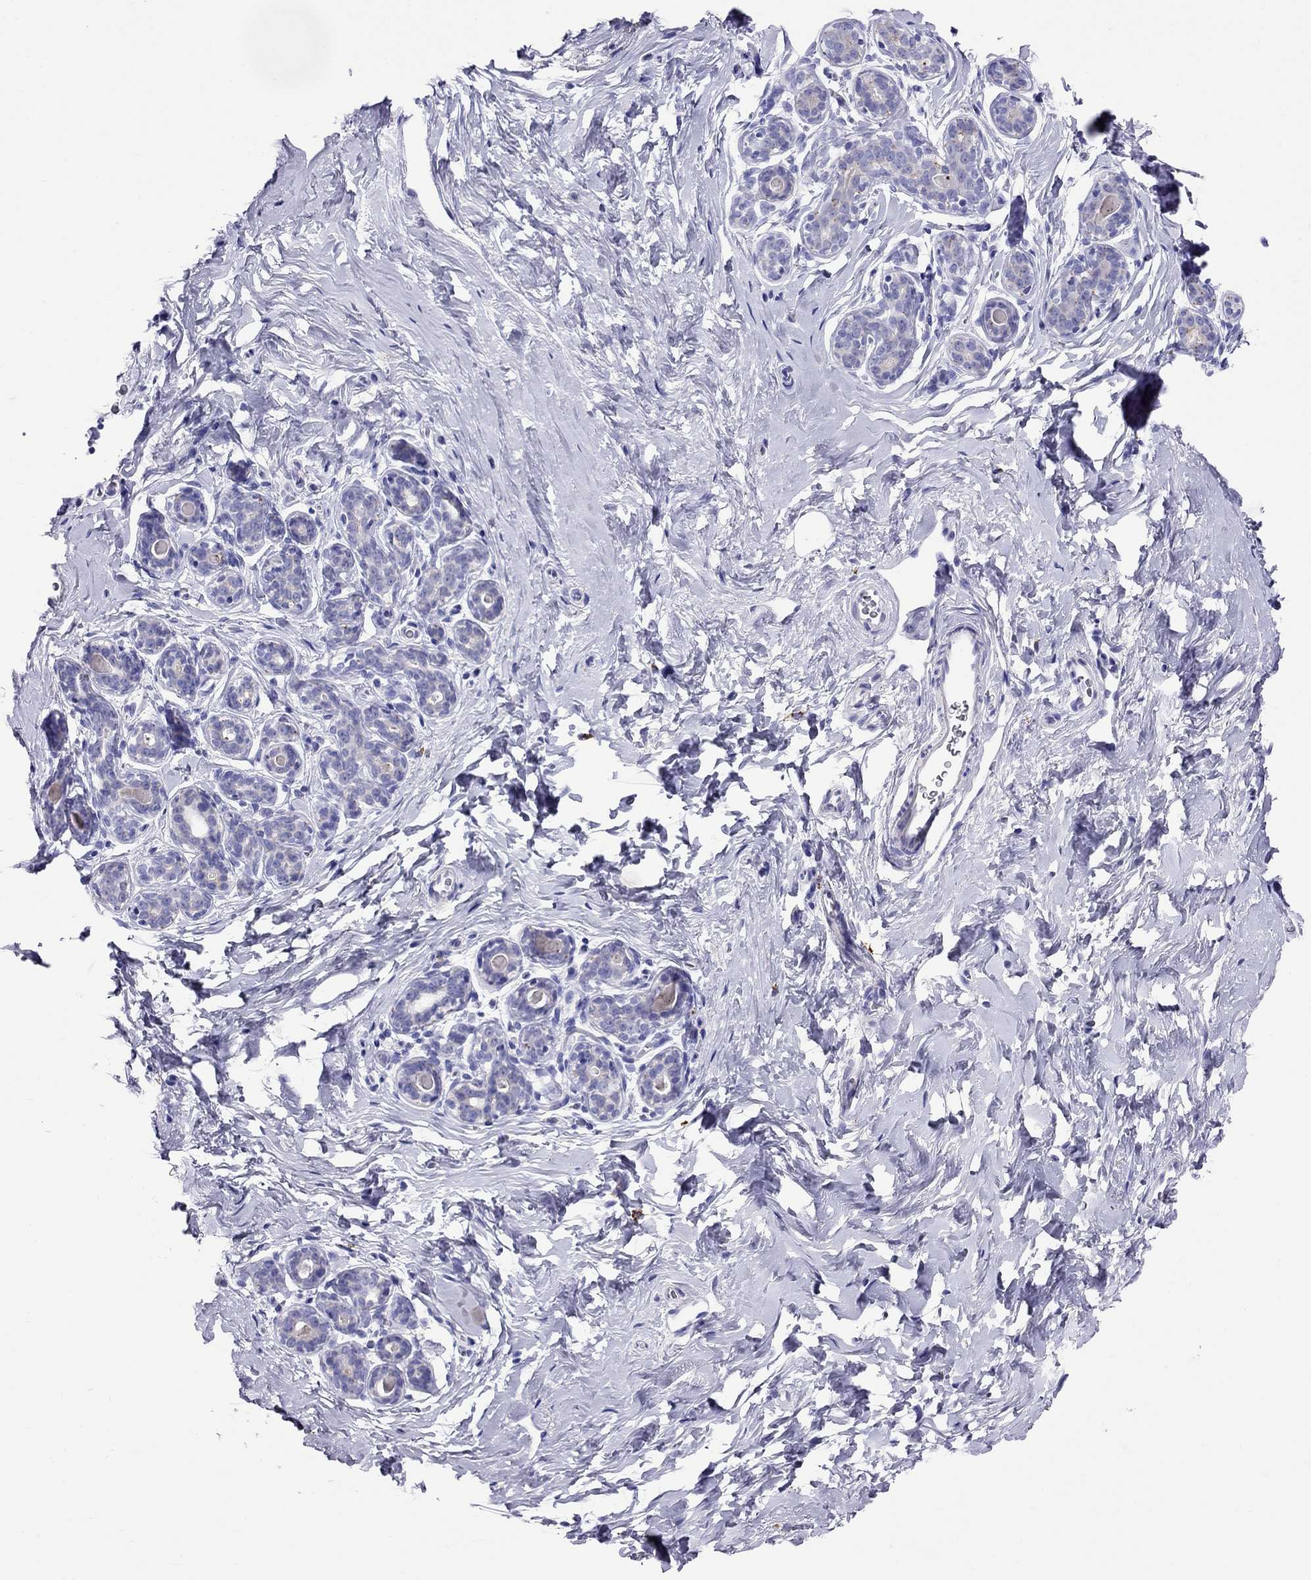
{"staining": {"intensity": "negative", "quantity": "none", "location": "none"}, "tissue": "breast", "cell_type": "Adipocytes", "image_type": "normal", "snomed": [{"axis": "morphology", "description": "Normal tissue, NOS"}, {"axis": "topography", "description": "Skin"}, {"axis": "topography", "description": "Breast"}], "caption": "Adipocytes show no significant positivity in unremarkable breast. (Brightfield microscopy of DAB immunohistochemistry (IHC) at high magnification).", "gene": "CLPSL2", "patient": {"sex": "female", "age": 43}}